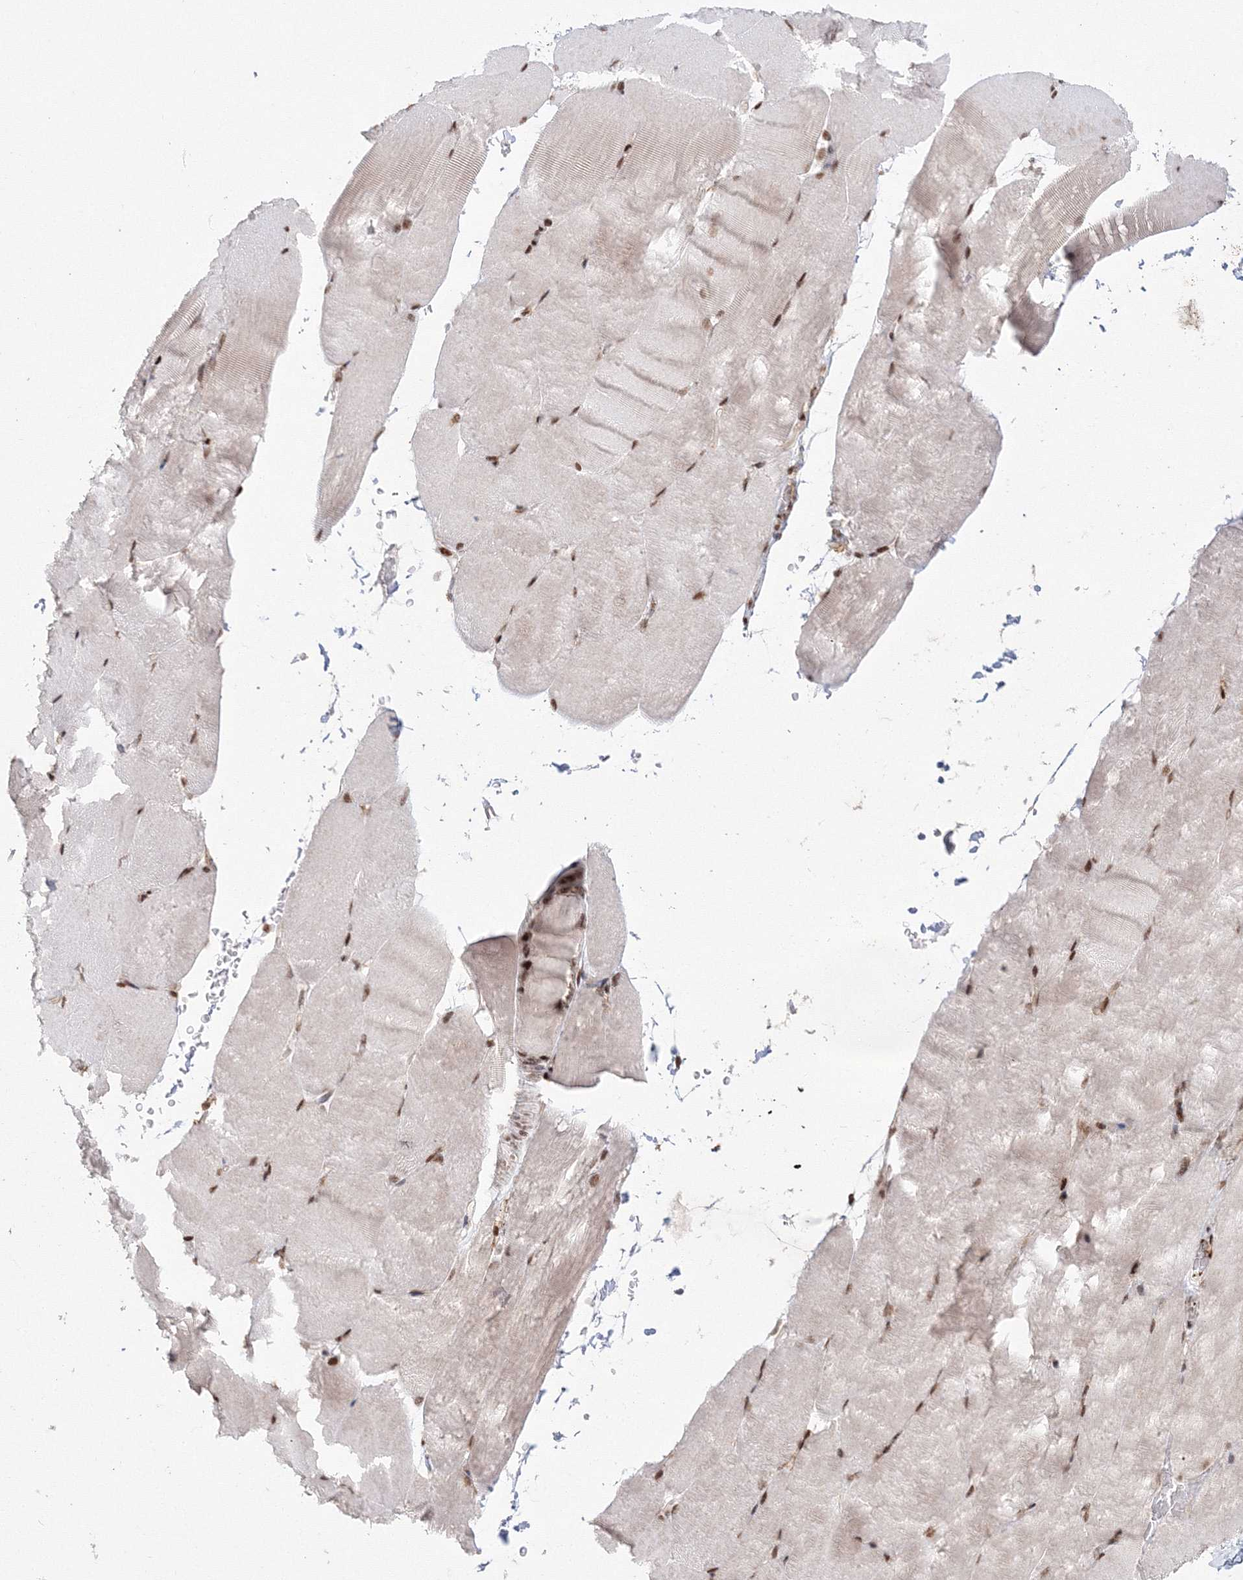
{"staining": {"intensity": "moderate", "quantity": ">75%", "location": "nuclear"}, "tissue": "skeletal muscle", "cell_type": "Myocytes", "image_type": "normal", "snomed": [{"axis": "morphology", "description": "Normal tissue, NOS"}, {"axis": "topography", "description": "Skeletal muscle"}, {"axis": "topography", "description": "Parathyroid gland"}], "caption": "Protein expression analysis of unremarkable human skeletal muscle reveals moderate nuclear staining in about >75% of myocytes.", "gene": "LIG1", "patient": {"sex": "female", "age": 37}}